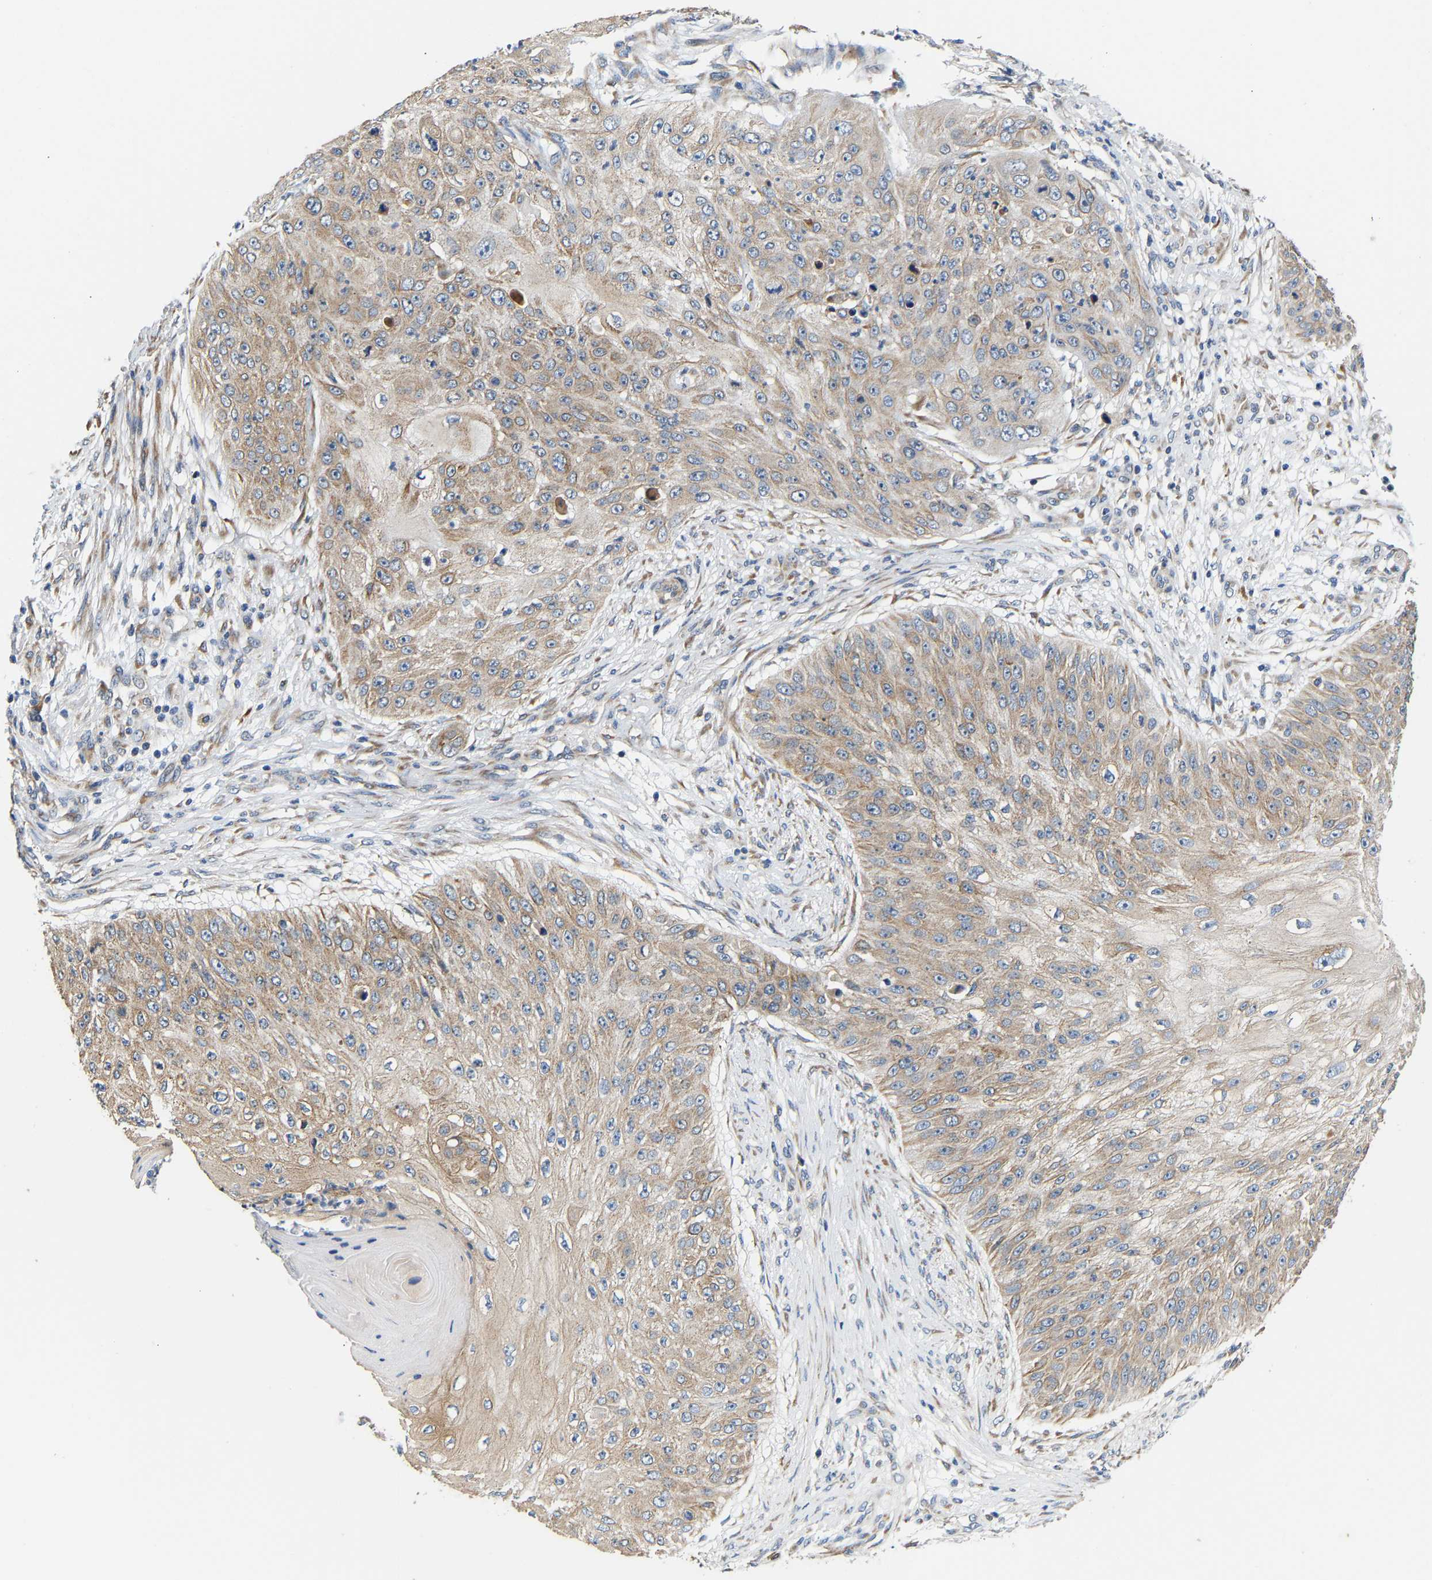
{"staining": {"intensity": "weak", "quantity": ">75%", "location": "cytoplasmic/membranous"}, "tissue": "skin cancer", "cell_type": "Tumor cells", "image_type": "cancer", "snomed": [{"axis": "morphology", "description": "Squamous cell carcinoma, NOS"}, {"axis": "topography", "description": "Skin"}], "caption": "Skin cancer was stained to show a protein in brown. There is low levels of weak cytoplasmic/membranous staining in about >75% of tumor cells.", "gene": "TMEM168", "patient": {"sex": "female", "age": 80}}